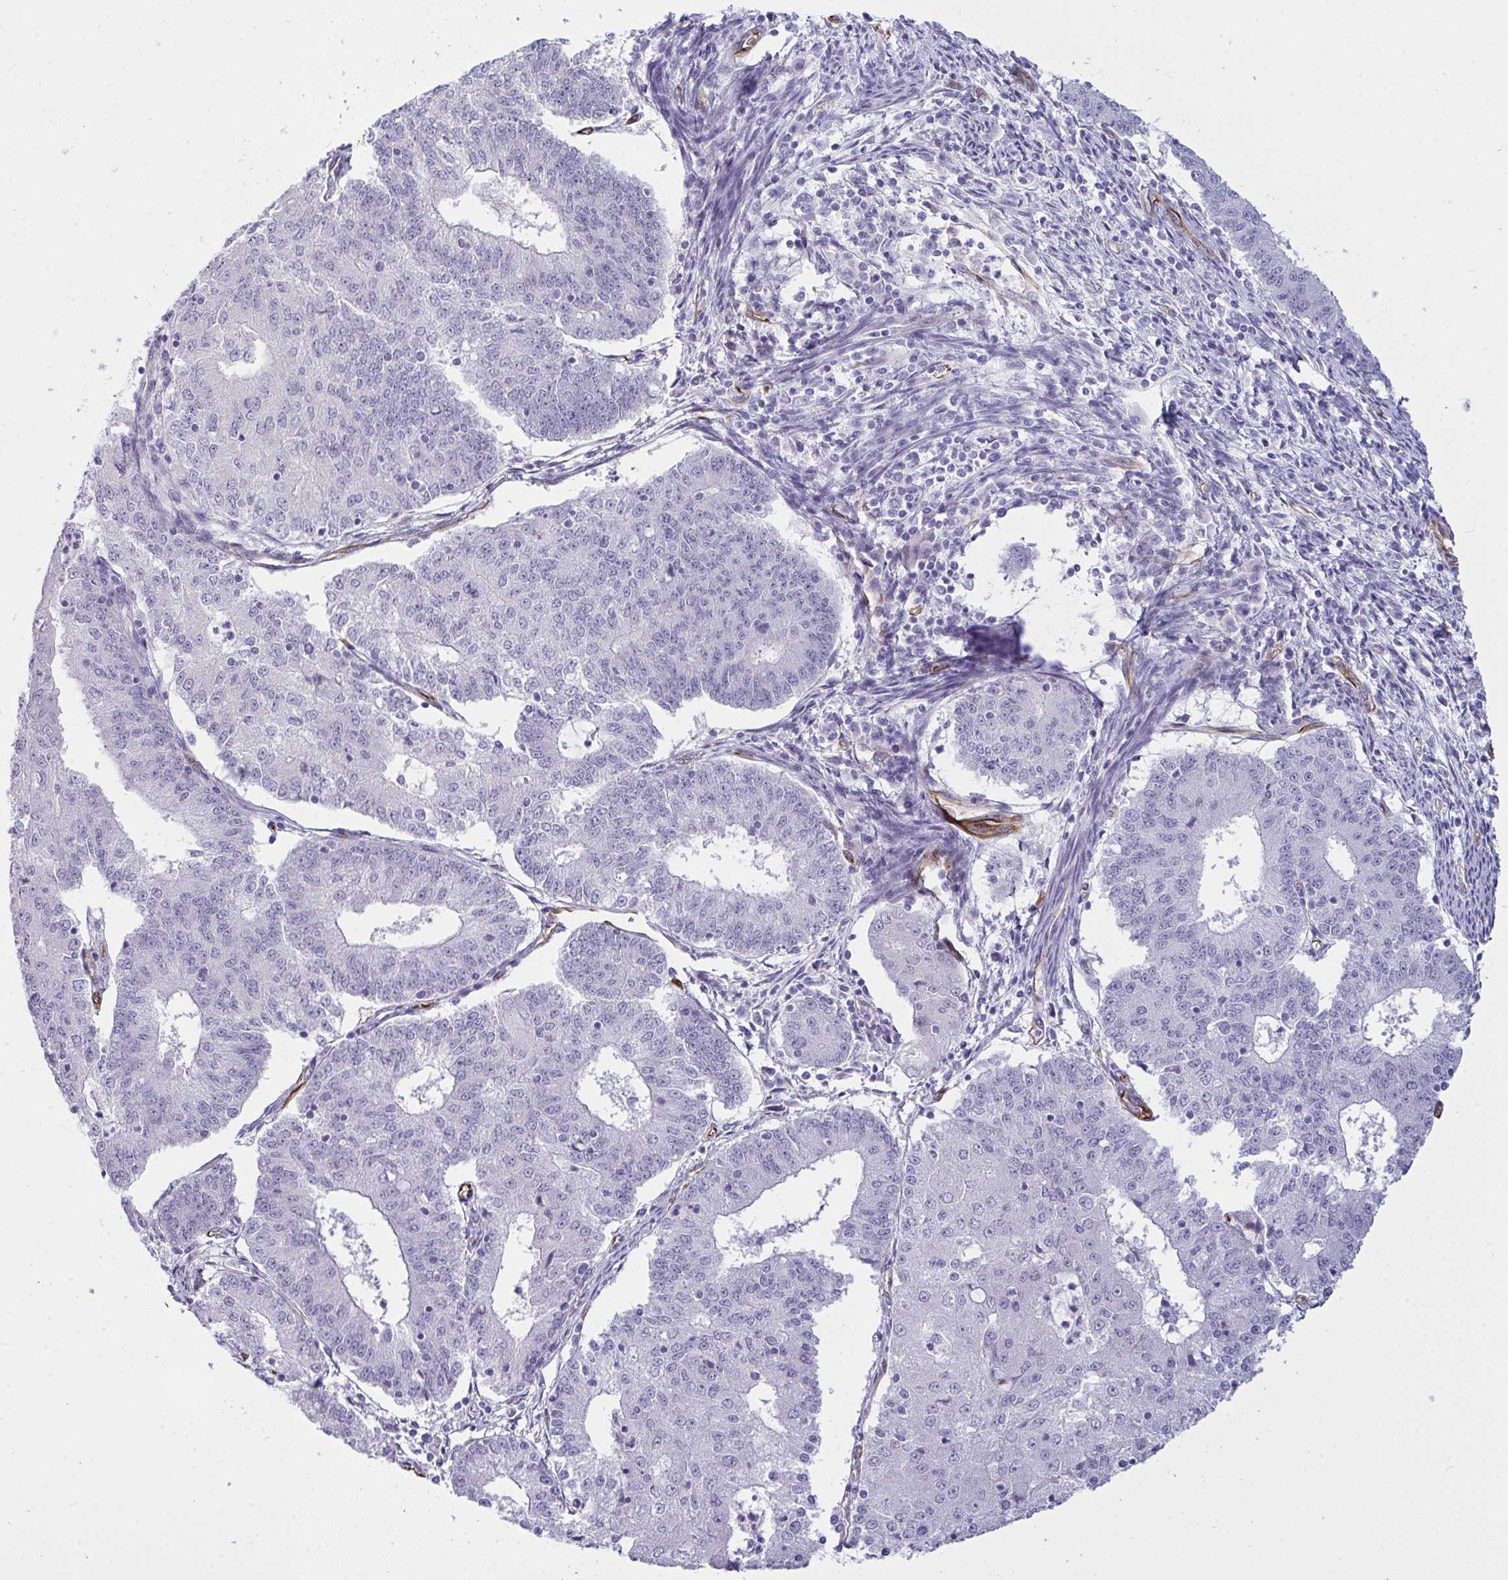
{"staining": {"intensity": "negative", "quantity": "none", "location": "none"}, "tissue": "endometrial cancer", "cell_type": "Tumor cells", "image_type": "cancer", "snomed": [{"axis": "morphology", "description": "Adenocarcinoma, NOS"}, {"axis": "topography", "description": "Endometrium"}], "caption": "Immunohistochemistry image of human endometrial cancer stained for a protein (brown), which shows no expression in tumor cells.", "gene": "SLC35B1", "patient": {"sex": "female", "age": 56}}